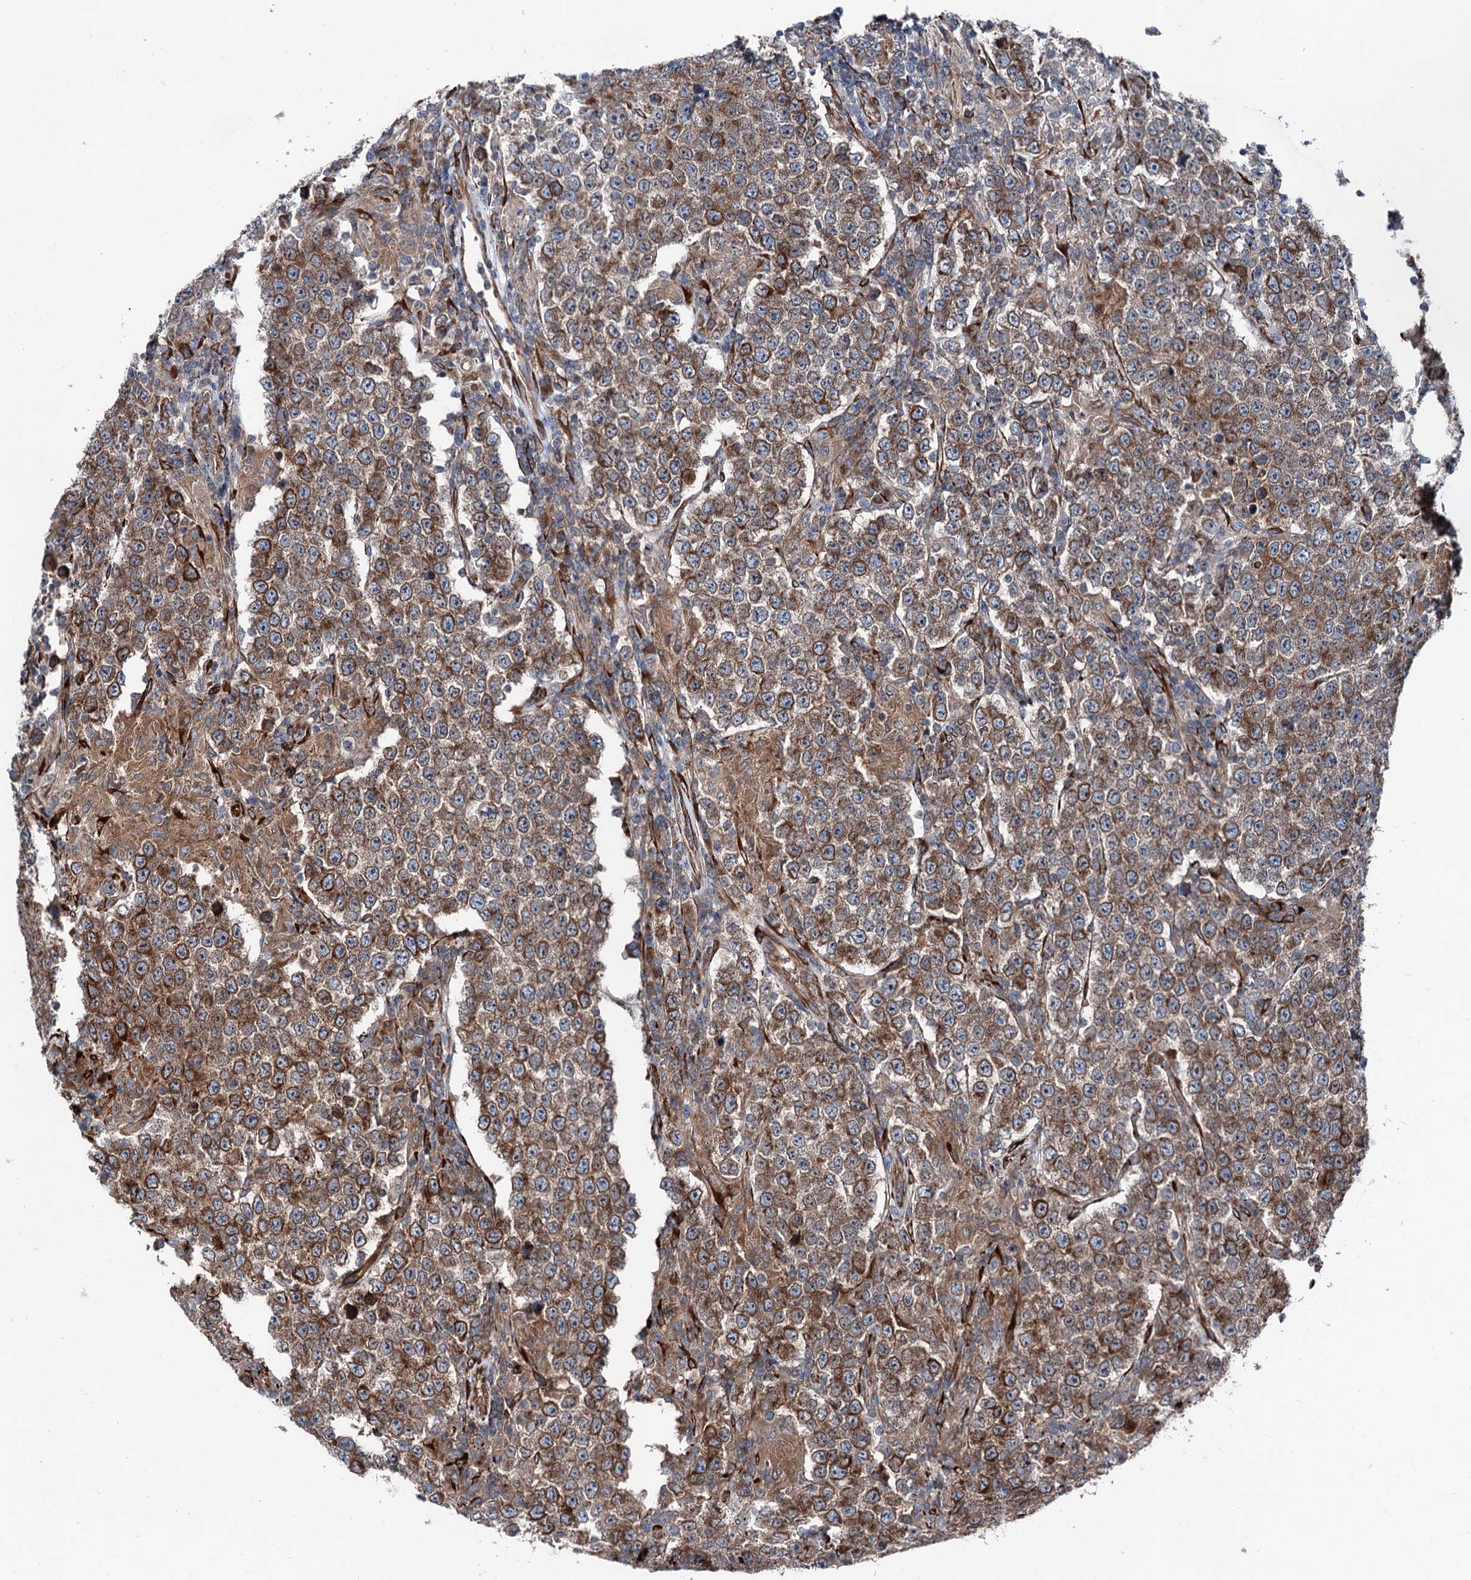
{"staining": {"intensity": "moderate", "quantity": ">75%", "location": "cytoplasmic/membranous"}, "tissue": "testis cancer", "cell_type": "Tumor cells", "image_type": "cancer", "snomed": [{"axis": "morphology", "description": "Normal tissue, NOS"}, {"axis": "morphology", "description": "Urothelial carcinoma, High grade"}, {"axis": "morphology", "description": "Seminoma, NOS"}, {"axis": "morphology", "description": "Carcinoma, Embryonal, NOS"}, {"axis": "topography", "description": "Urinary bladder"}, {"axis": "topography", "description": "Testis"}], "caption": "Human seminoma (testis) stained with a protein marker shows moderate staining in tumor cells.", "gene": "DDIAS", "patient": {"sex": "male", "age": 41}}